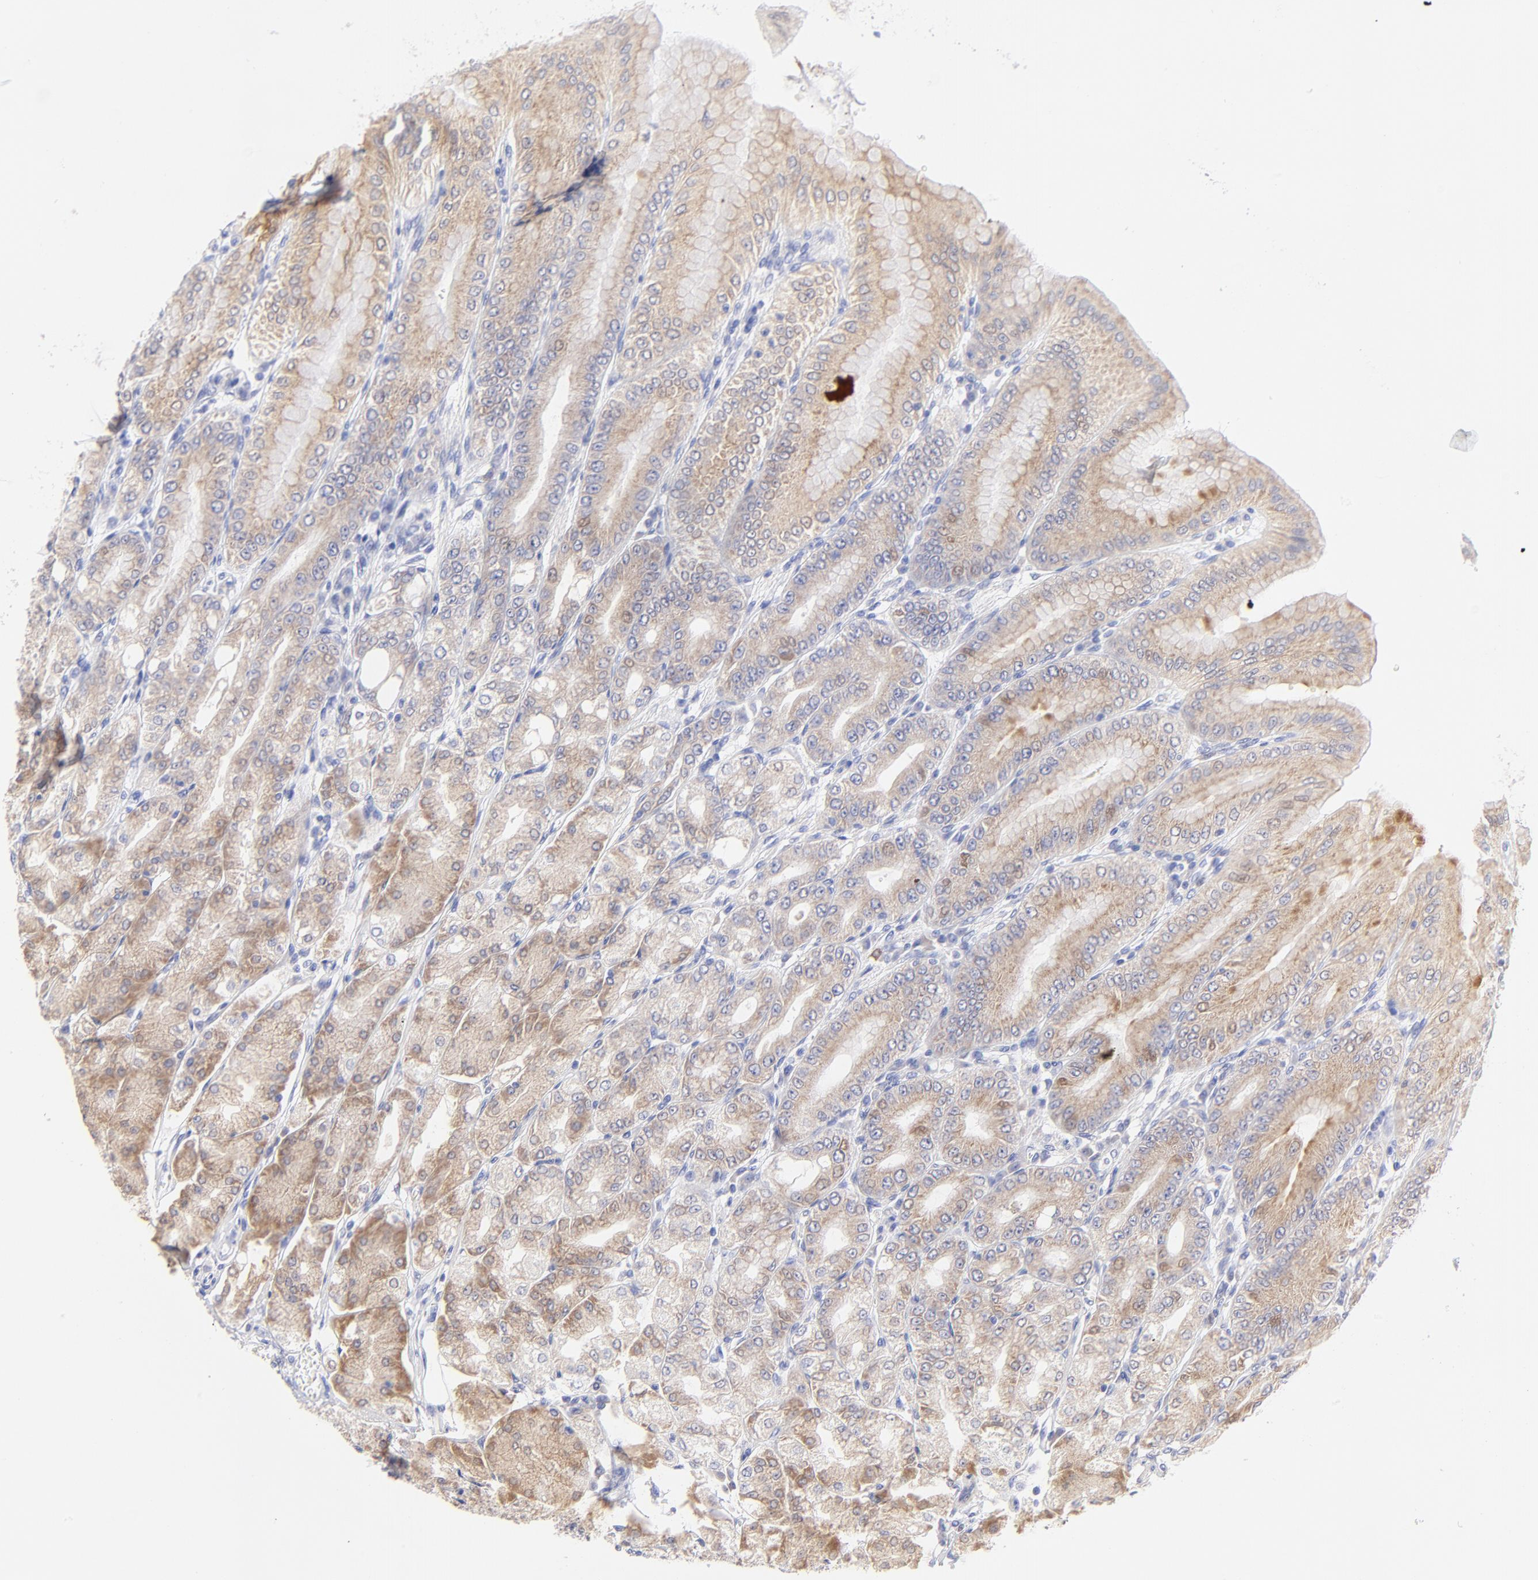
{"staining": {"intensity": "moderate", "quantity": "25%-75%", "location": "cytoplasmic/membranous"}, "tissue": "stomach", "cell_type": "Glandular cells", "image_type": "normal", "snomed": [{"axis": "morphology", "description": "Normal tissue, NOS"}, {"axis": "topography", "description": "Stomach, lower"}], "caption": "An image of stomach stained for a protein displays moderate cytoplasmic/membranous brown staining in glandular cells.", "gene": "EBP", "patient": {"sex": "male", "age": 71}}